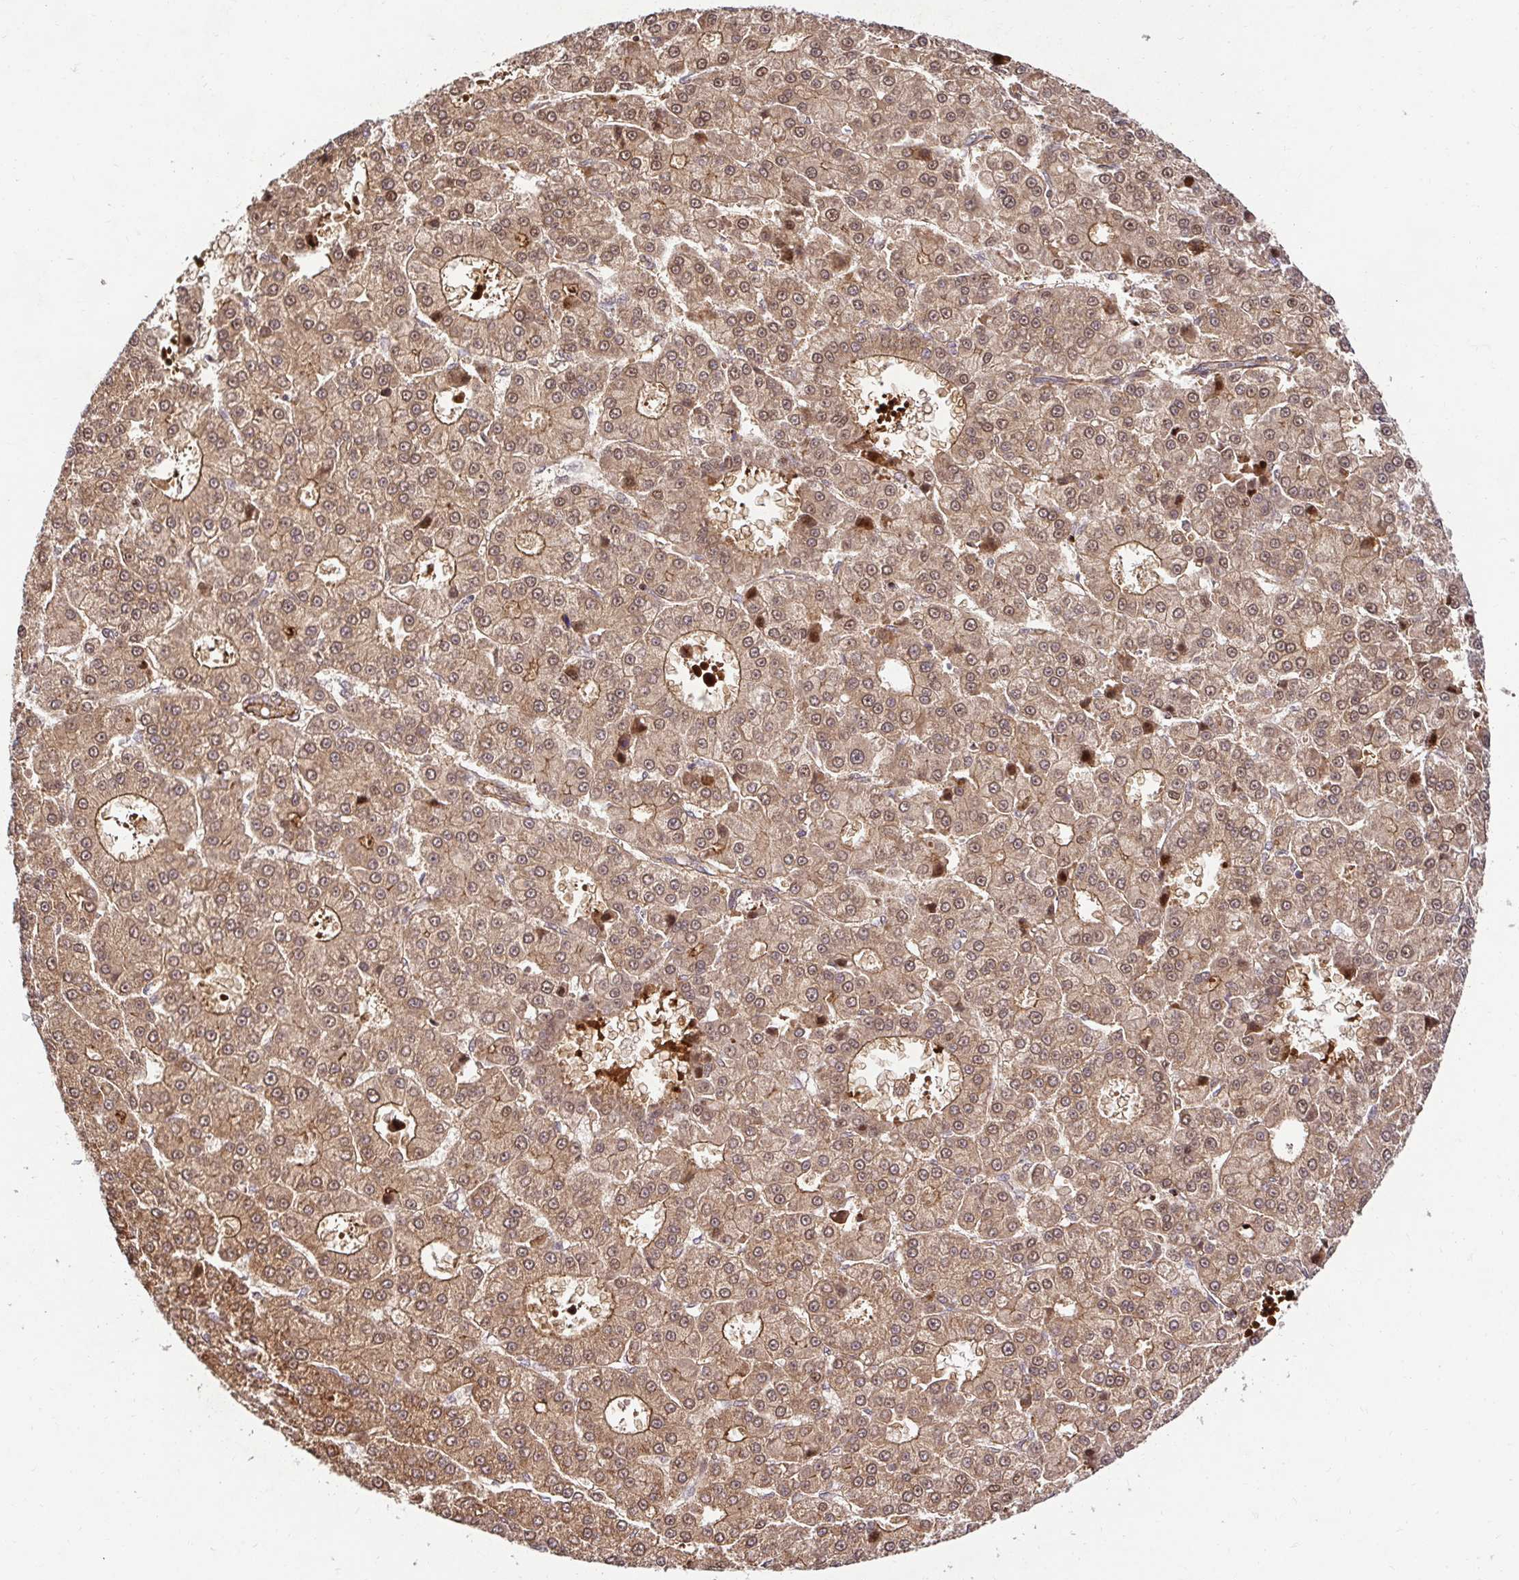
{"staining": {"intensity": "weak", "quantity": ">75%", "location": "cytoplasmic/membranous,nuclear"}, "tissue": "liver cancer", "cell_type": "Tumor cells", "image_type": "cancer", "snomed": [{"axis": "morphology", "description": "Carcinoma, Hepatocellular, NOS"}, {"axis": "topography", "description": "Liver"}], "caption": "A brown stain shows weak cytoplasmic/membranous and nuclear expression of a protein in liver cancer (hepatocellular carcinoma) tumor cells.", "gene": "PSMA4", "patient": {"sex": "male", "age": 70}}